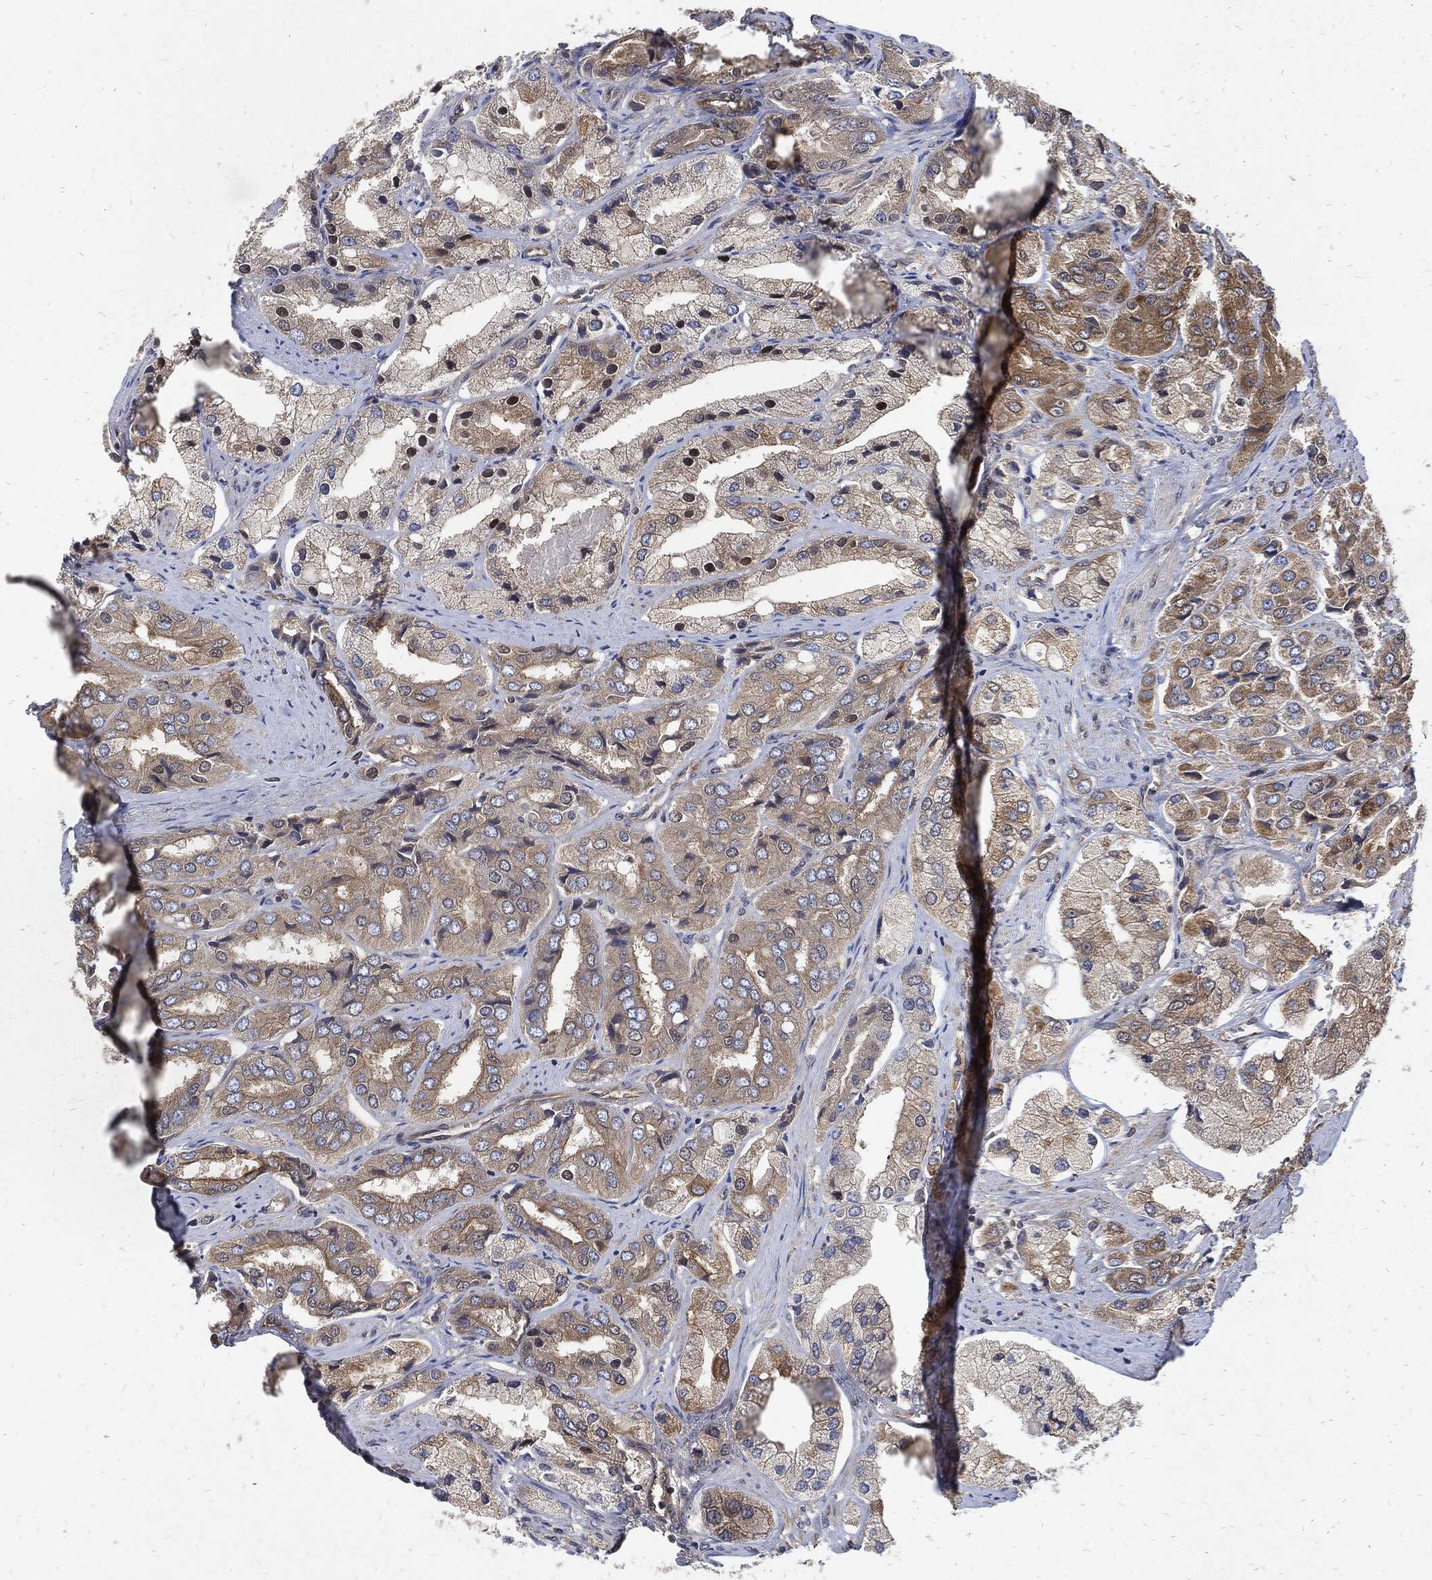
{"staining": {"intensity": "moderate", "quantity": "25%-75%", "location": "cytoplasmic/membranous"}, "tissue": "prostate cancer", "cell_type": "Tumor cells", "image_type": "cancer", "snomed": [{"axis": "morphology", "description": "Adenocarcinoma, Low grade"}, {"axis": "topography", "description": "Prostate"}], "caption": "Tumor cells reveal medium levels of moderate cytoplasmic/membranous expression in about 25%-75% of cells in human low-grade adenocarcinoma (prostate).", "gene": "DCTN1", "patient": {"sex": "male", "age": 69}}